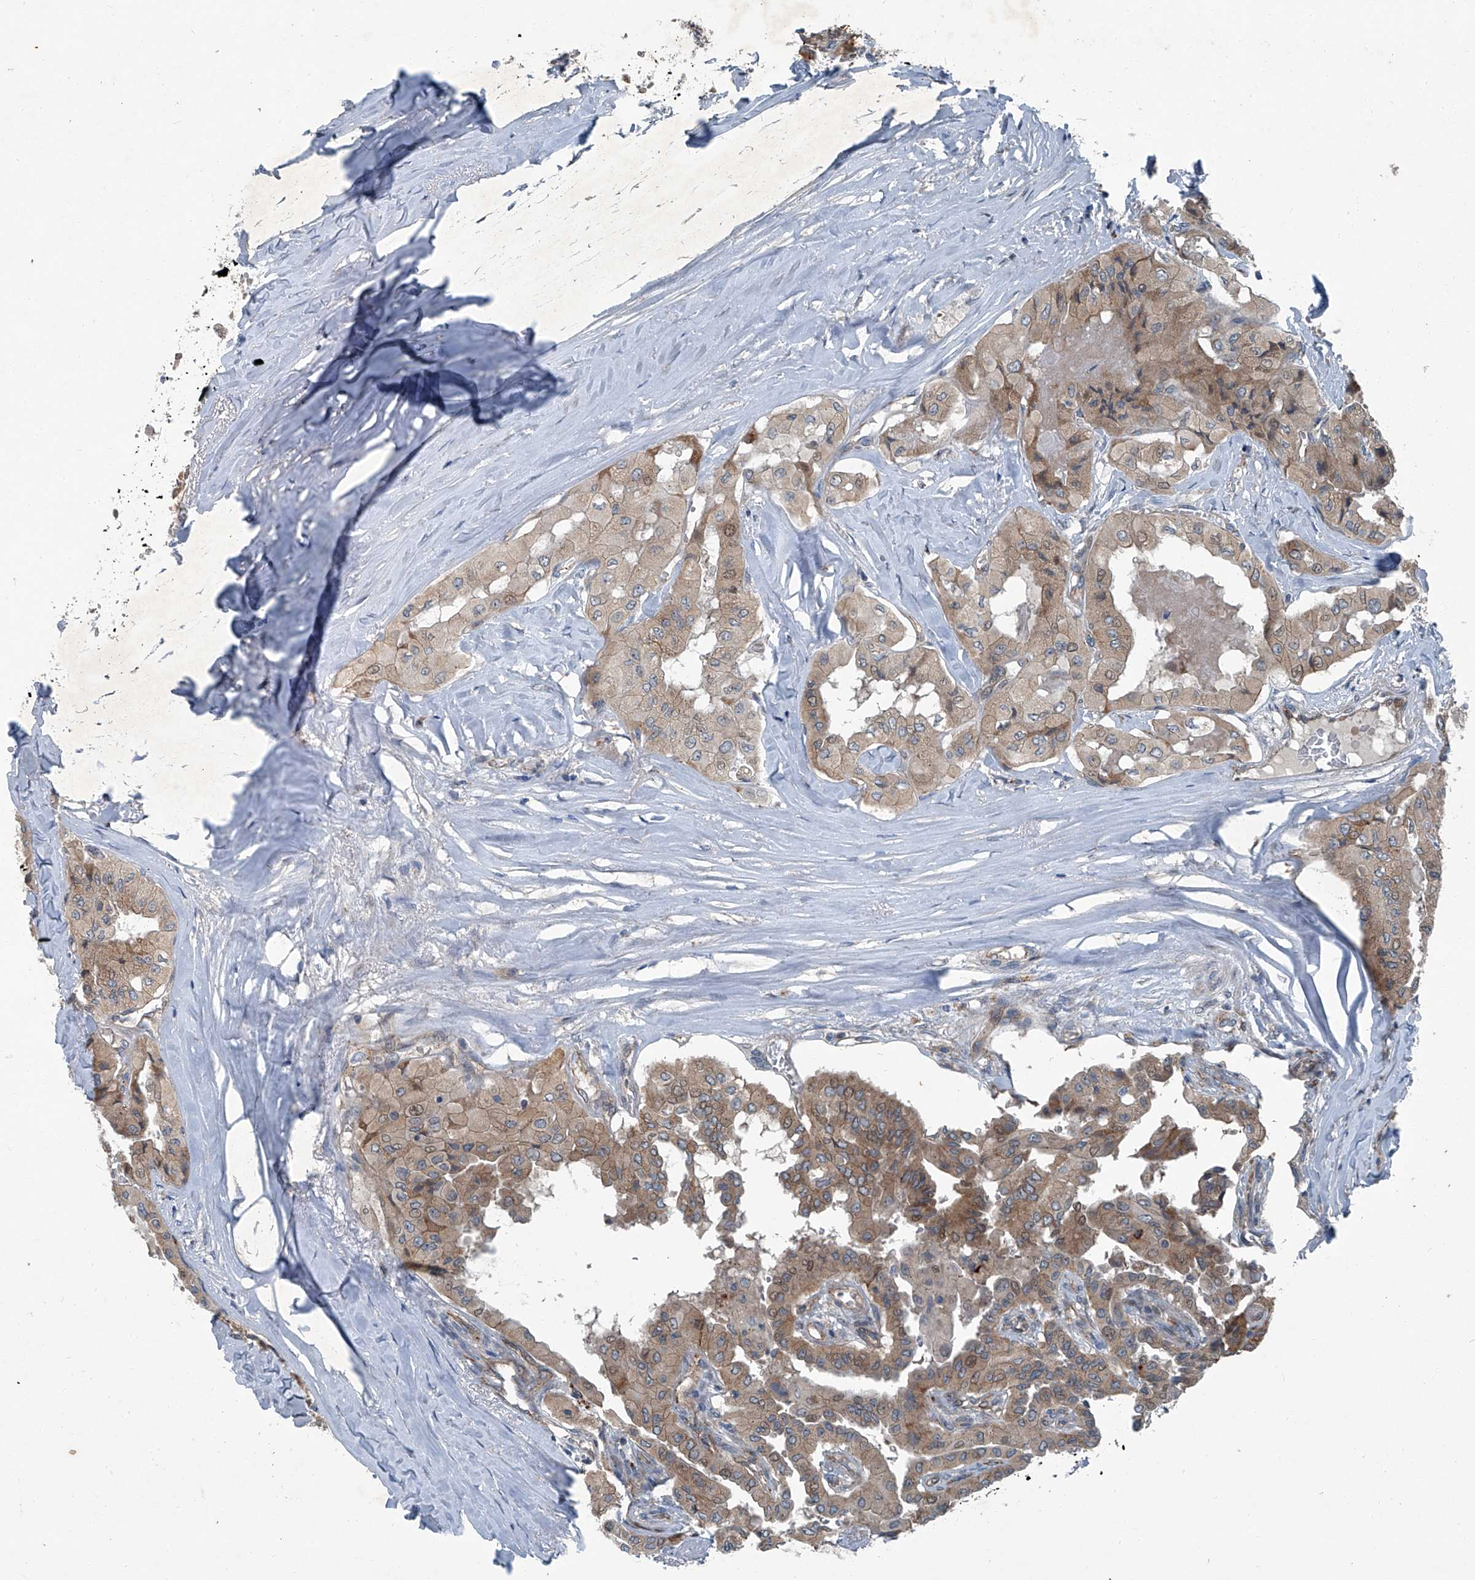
{"staining": {"intensity": "moderate", "quantity": ">75%", "location": "cytoplasmic/membranous,nuclear"}, "tissue": "thyroid cancer", "cell_type": "Tumor cells", "image_type": "cancer", "snomed": [{"axis": "morphology", "description": "Papillary adenocarcinoma, NOS"}, {"axis": "topography", "description": "Thyroid gland"}], "caption": "Immunohistochemical staining of thyroid papillary adenocarcinoma displays medium levels of moderate cytoplasmic/membranous and nuclear protein staining in about >75% of tumor cells.", "gene": "SENP2", "patient": {"sex": "female", "age": 59}}